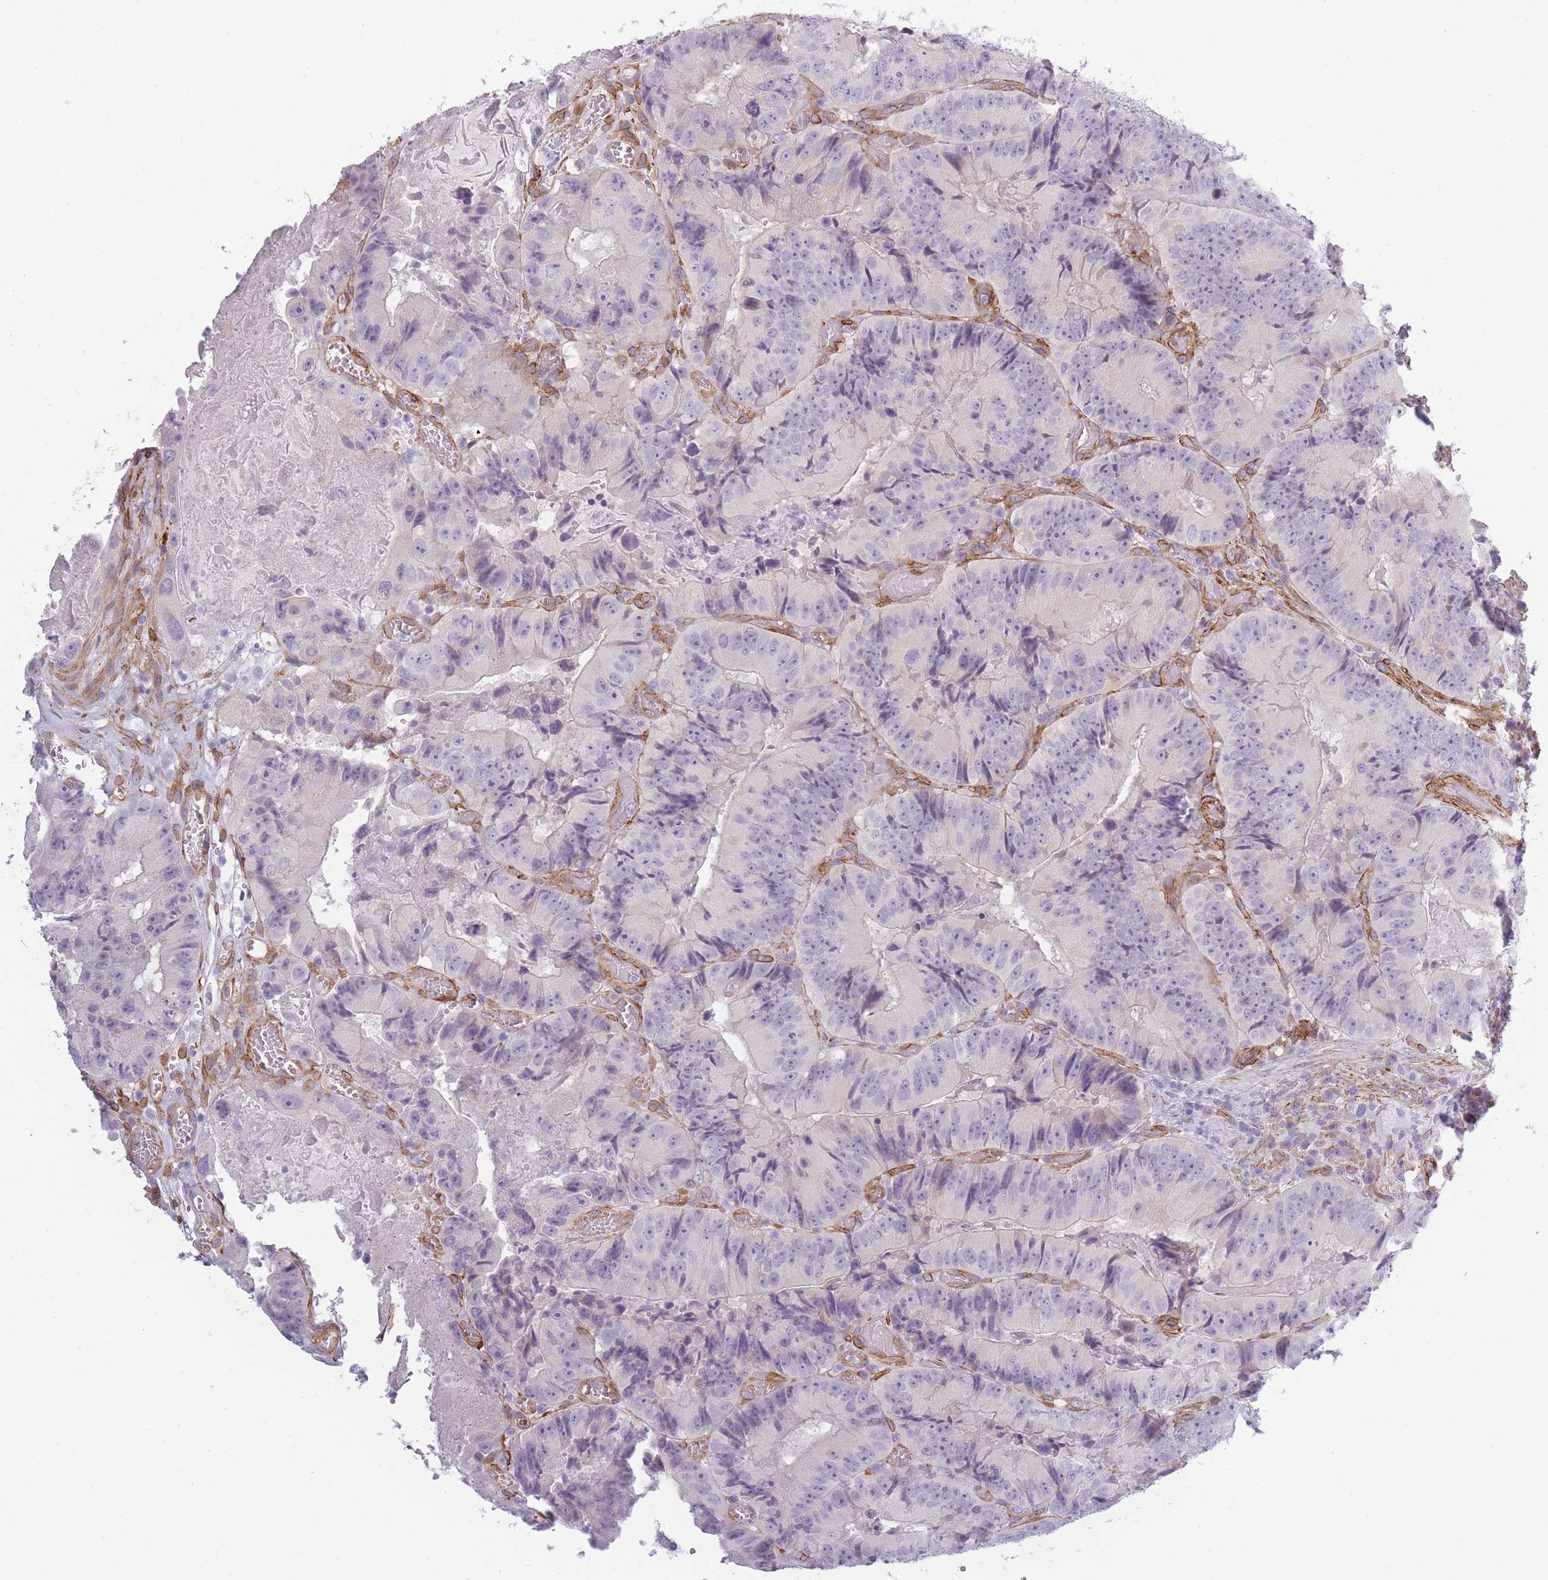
{"staining": {"intensity": "negative", "quantity": "none", "location": "none"}, "tissue": "colorectal cancer", "cell_type": "Tumor cells", "image_type": "cancer", "snomed": [{"axis": "morphology", "description": "Adenocarcinoma, NOS"}, {"axis": "topography", "description": "Colon"}], "caption": "The immunohistochemistry histopathology image has no significant staining in tumor cells of colorectal adenocarcinoma tissue.", "gene": "OR6B3", "patient": {"sex": "female", "age": 86}}